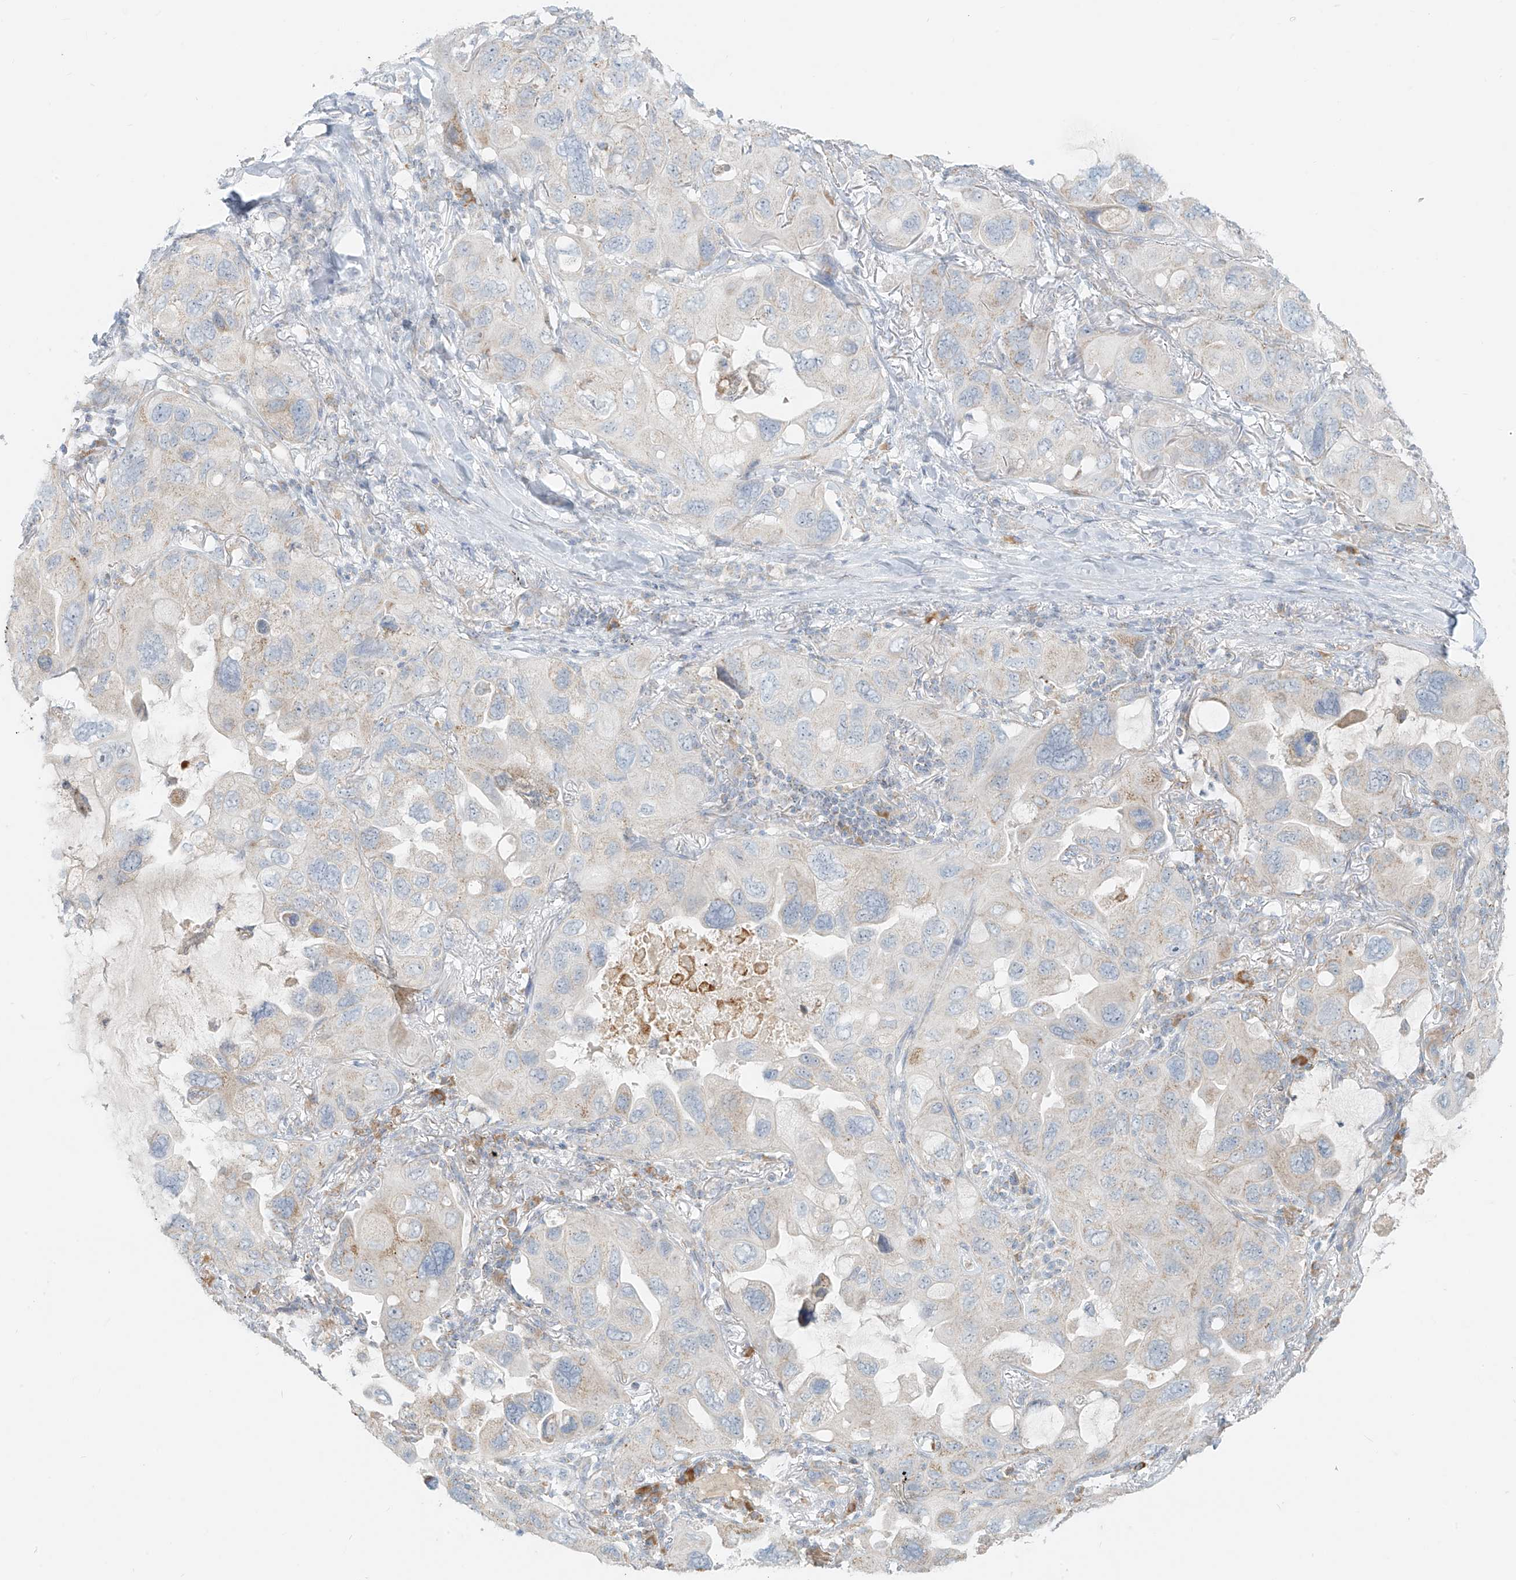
{"staining": {"intensity": "negative", "quantity": "none", "location": "none"}, "tissue": "lung cancer", "cell_type": "Tumor cells", "image_type": "cancer", "snomed": [{"axis": "morphology", "description": "Squamous cell carcinoma, NOS"}, {"axis": "topography", "description": "Lung"}], "caption": "Lung cancer (squamous cell carcinoma) was stained to show a protein in brown. There is no significant staining in tumor cells.", "gene": "UST", "patient": {"sex": "female", "age": 73}}